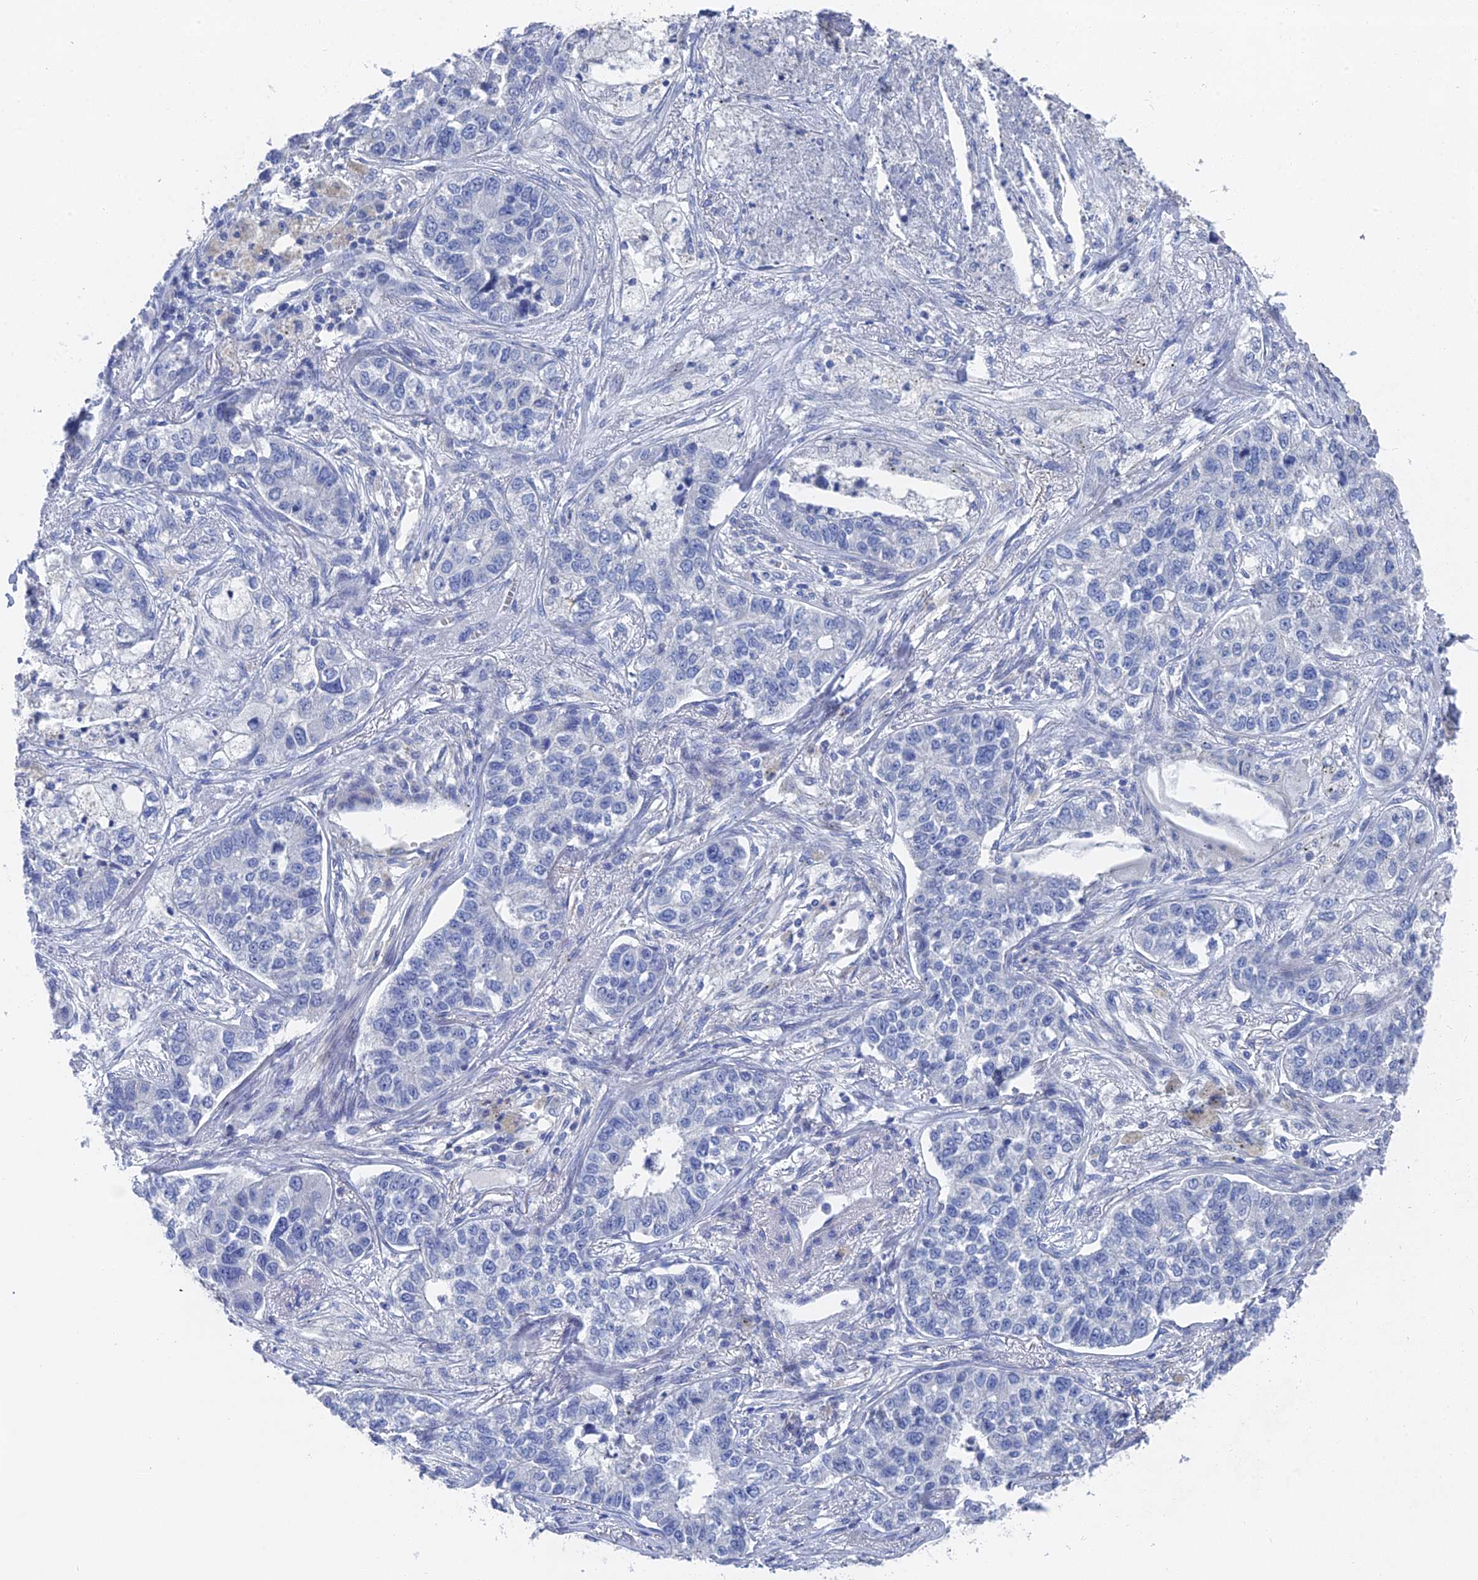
{"staining": {"intensity": "negative", "quantity": "none", "location": "none"}, "tissue": "lung cancer", "cell_type": "Tumor cells", "image_type": "cancer", "snomed": [{"axis": "morphology", "description": "Adenocarcinoma, NOS"}, {"axis": "topography", "description": "Lung"}], "caption": "Human lung cancer stained for a protein using immunohistochemistry reveals no positivity in tumor cells.", "gene": "GFAP", "patient": {"sex": "male", "age": 49}}